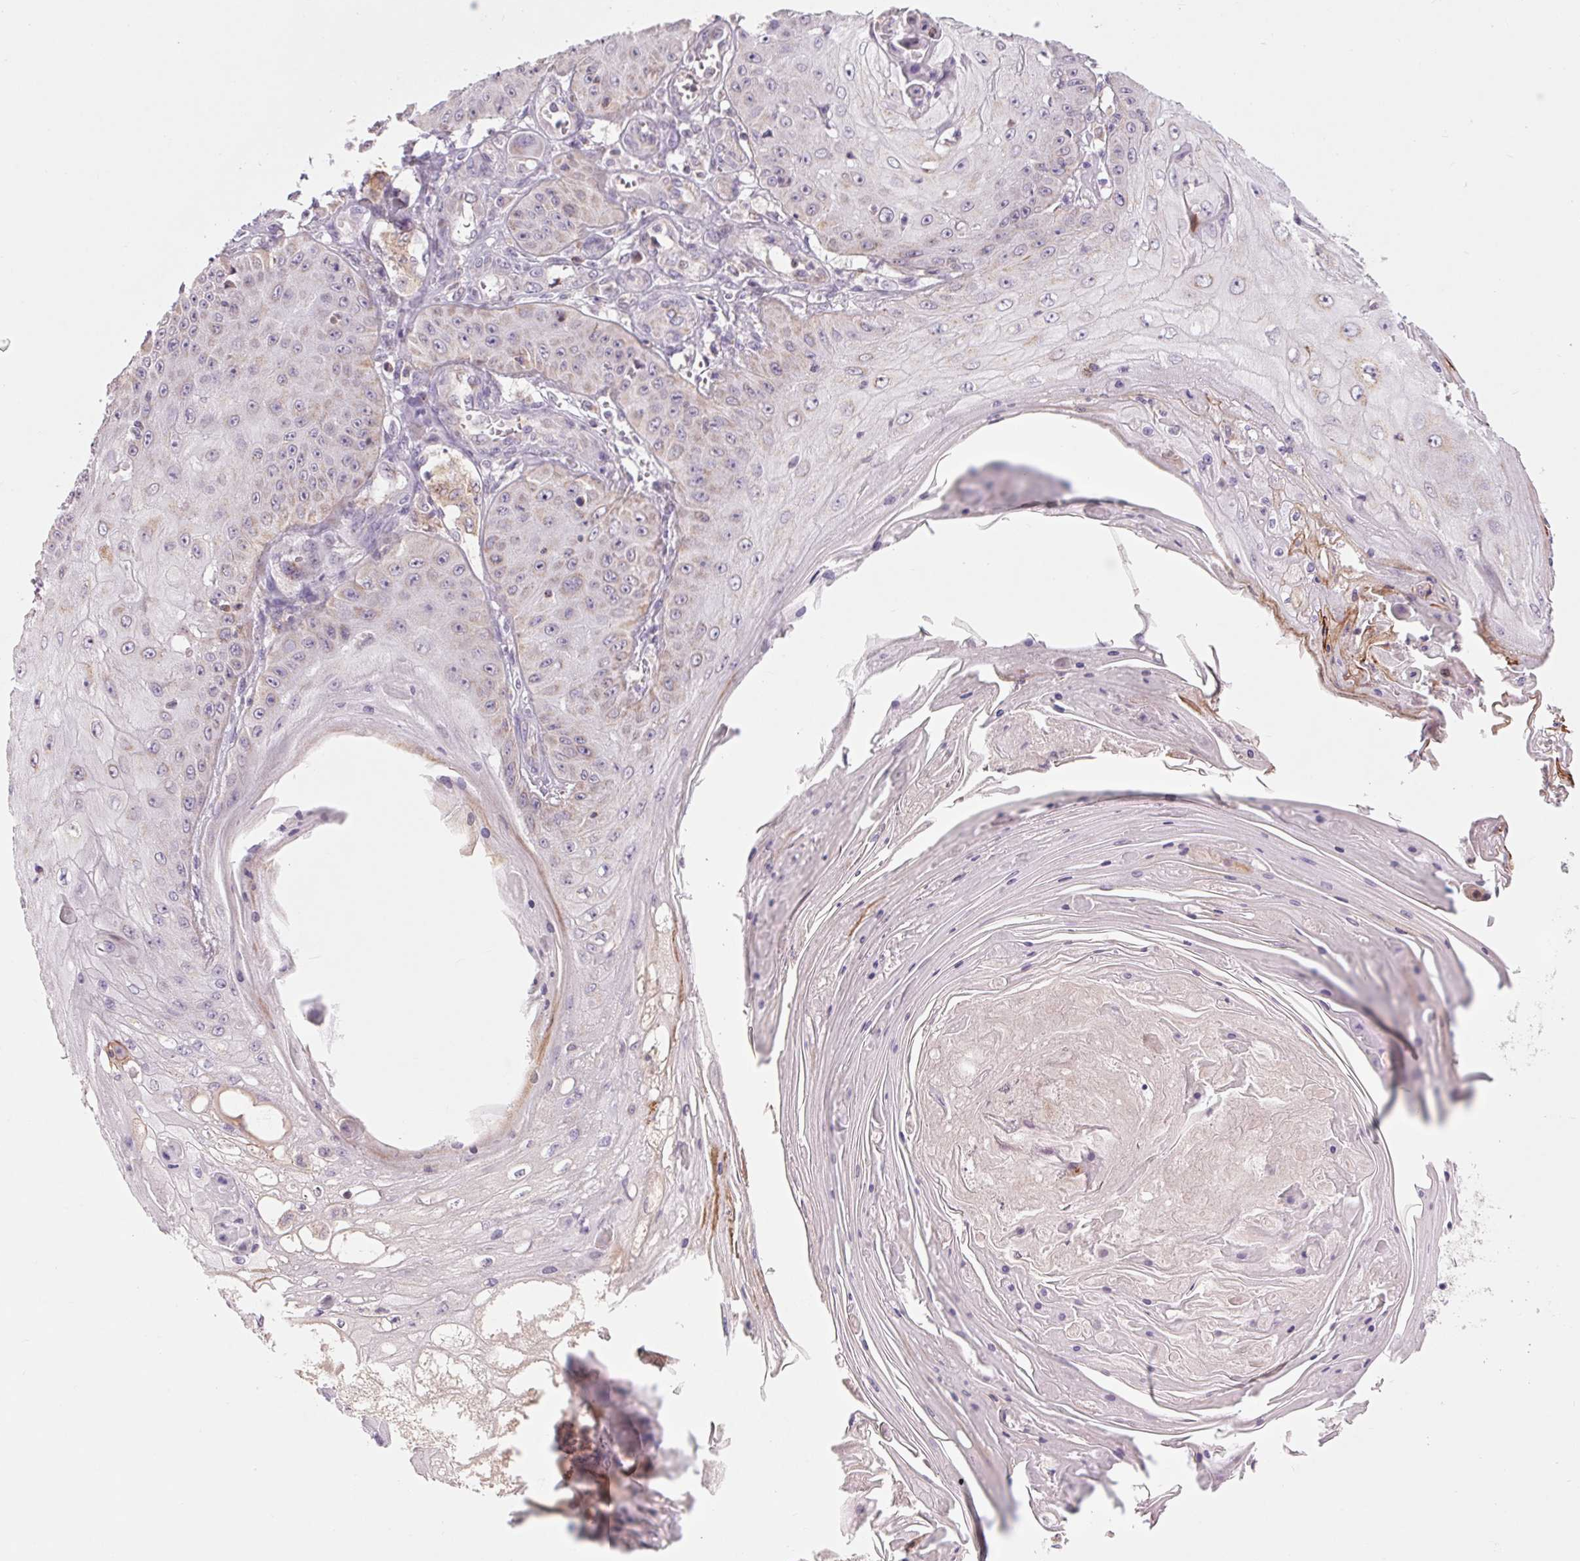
{"staining": {"intensity": "negative", "quantity": "none", "location": "none"}, "tissue": "skin cancer", "cell_type": "Tumor cells", "image_type": "cancer", "snomed": [{"axis": "morphology", "description": "Squamous cell carcinoma, NOS"}, {"axis": "topography", "description": "Skin"}], "caption": "Tumor cells are negative for brown protein staining in skin cancer (squamous cell carcinoma).", "gene": "COX6A1", "patient": {"sex": "male", "age": 70}}